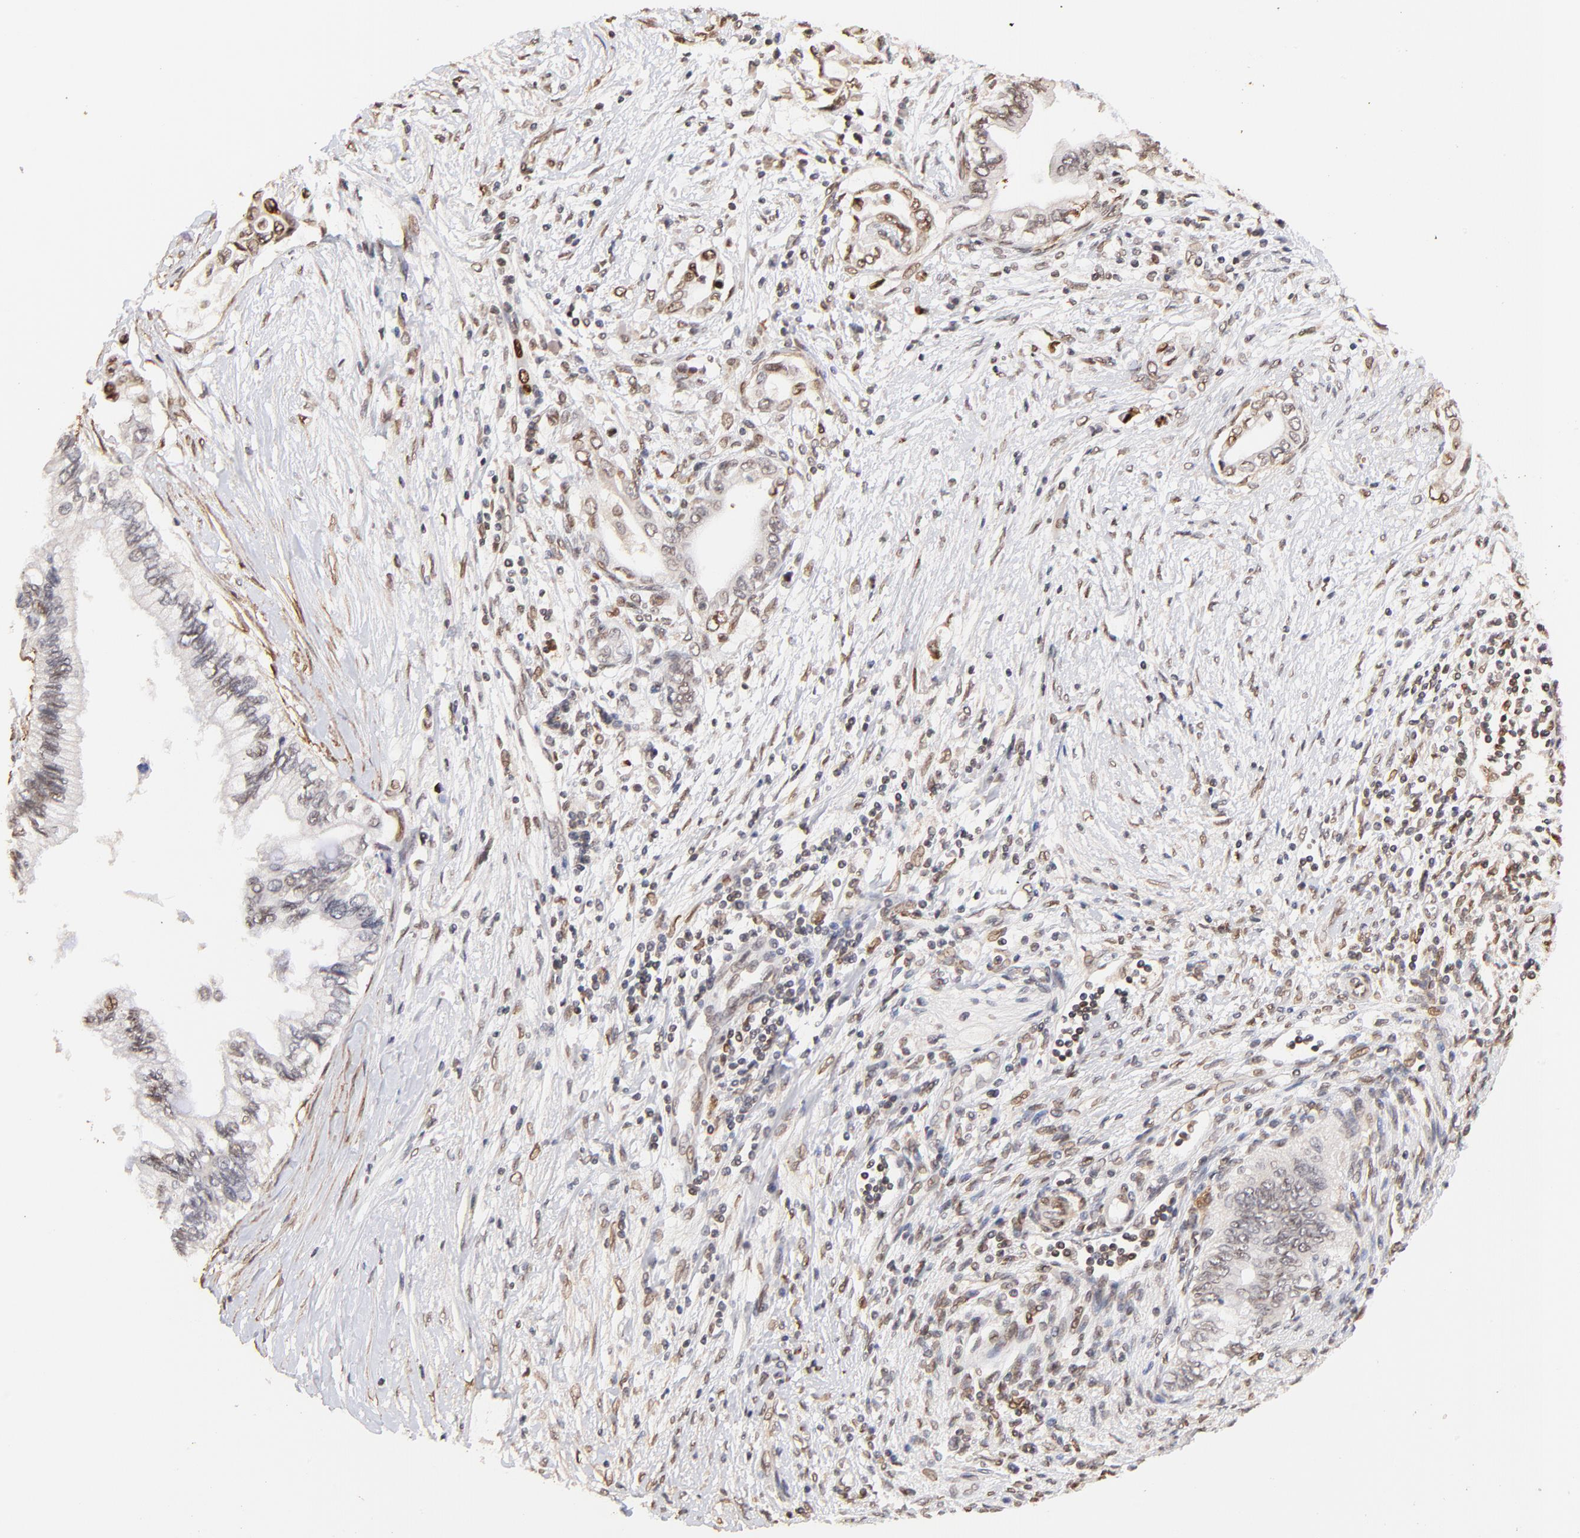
{"staining": {"intensity": "weak", "quantity": "25%-75%", "location": "cytoplasmic/membranous,nuclear"}, "tissue": "pancreatic cancer", "cell_type": "Tumor cells", "image_type": "cancer", "snomed": [{"axis": "morphology", "description": "Adenocarcinoma, NOS"}, {"axis": "topography", "description": "Pancreas"}], "caption": "Brown immunohistochemical staining in pancreatic cancer (adenocarcinoma) demonstrates weak cytoplasmic/membranous and nuclear positivity in about 25%-75% of tumor cells.", "gene": "ZFP92", "patient": {"sex": "female", "age": 66}}